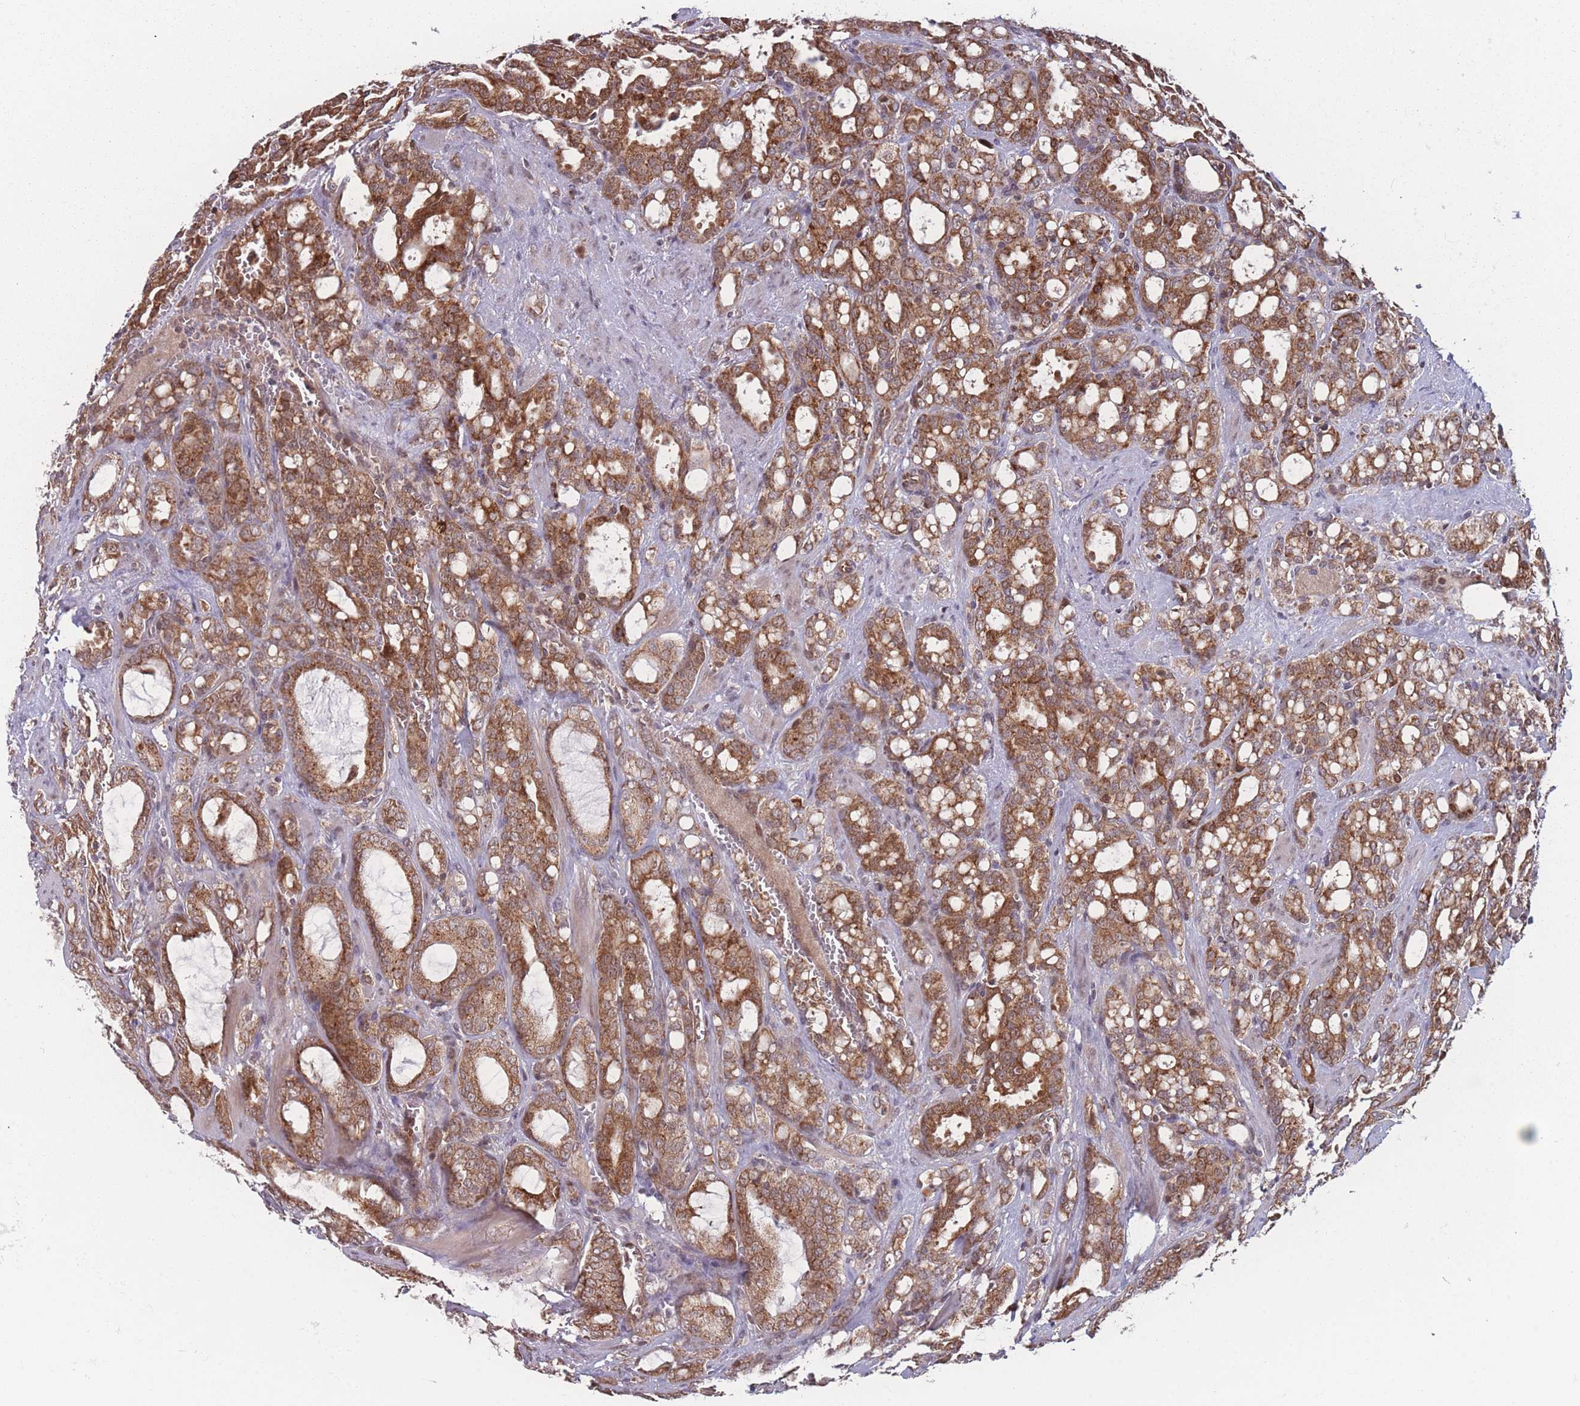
{"staining": {"intensity": "strong", "quantity": ">75%", "location": "cytoplasmic/membranous"}, "tissue": "prostate cancer", "cell_type": "Tumor cells", "image_type": "cancer", "snomed": [{"axis": "morphology", "description": "Adenocarcinoma, High grade"}, {"axis": "topography", "description": "Prostate"}], "caption": "A high-resolution photomicrograph shows immunohistochemistry staining of adenocarcinoma (high-grade) (prostate), which demonstrates strong cytoplasmic/membranous expression in approximately >75% of tumor cells. The protein is stained brown, and the nuclei are stained in blue (DAB (3,3'-diaminobenzidine) IHC with brightfield microscopy, high magnification).", "gene": "RPS18", "patient": {"sex": "male", "age": 72}}